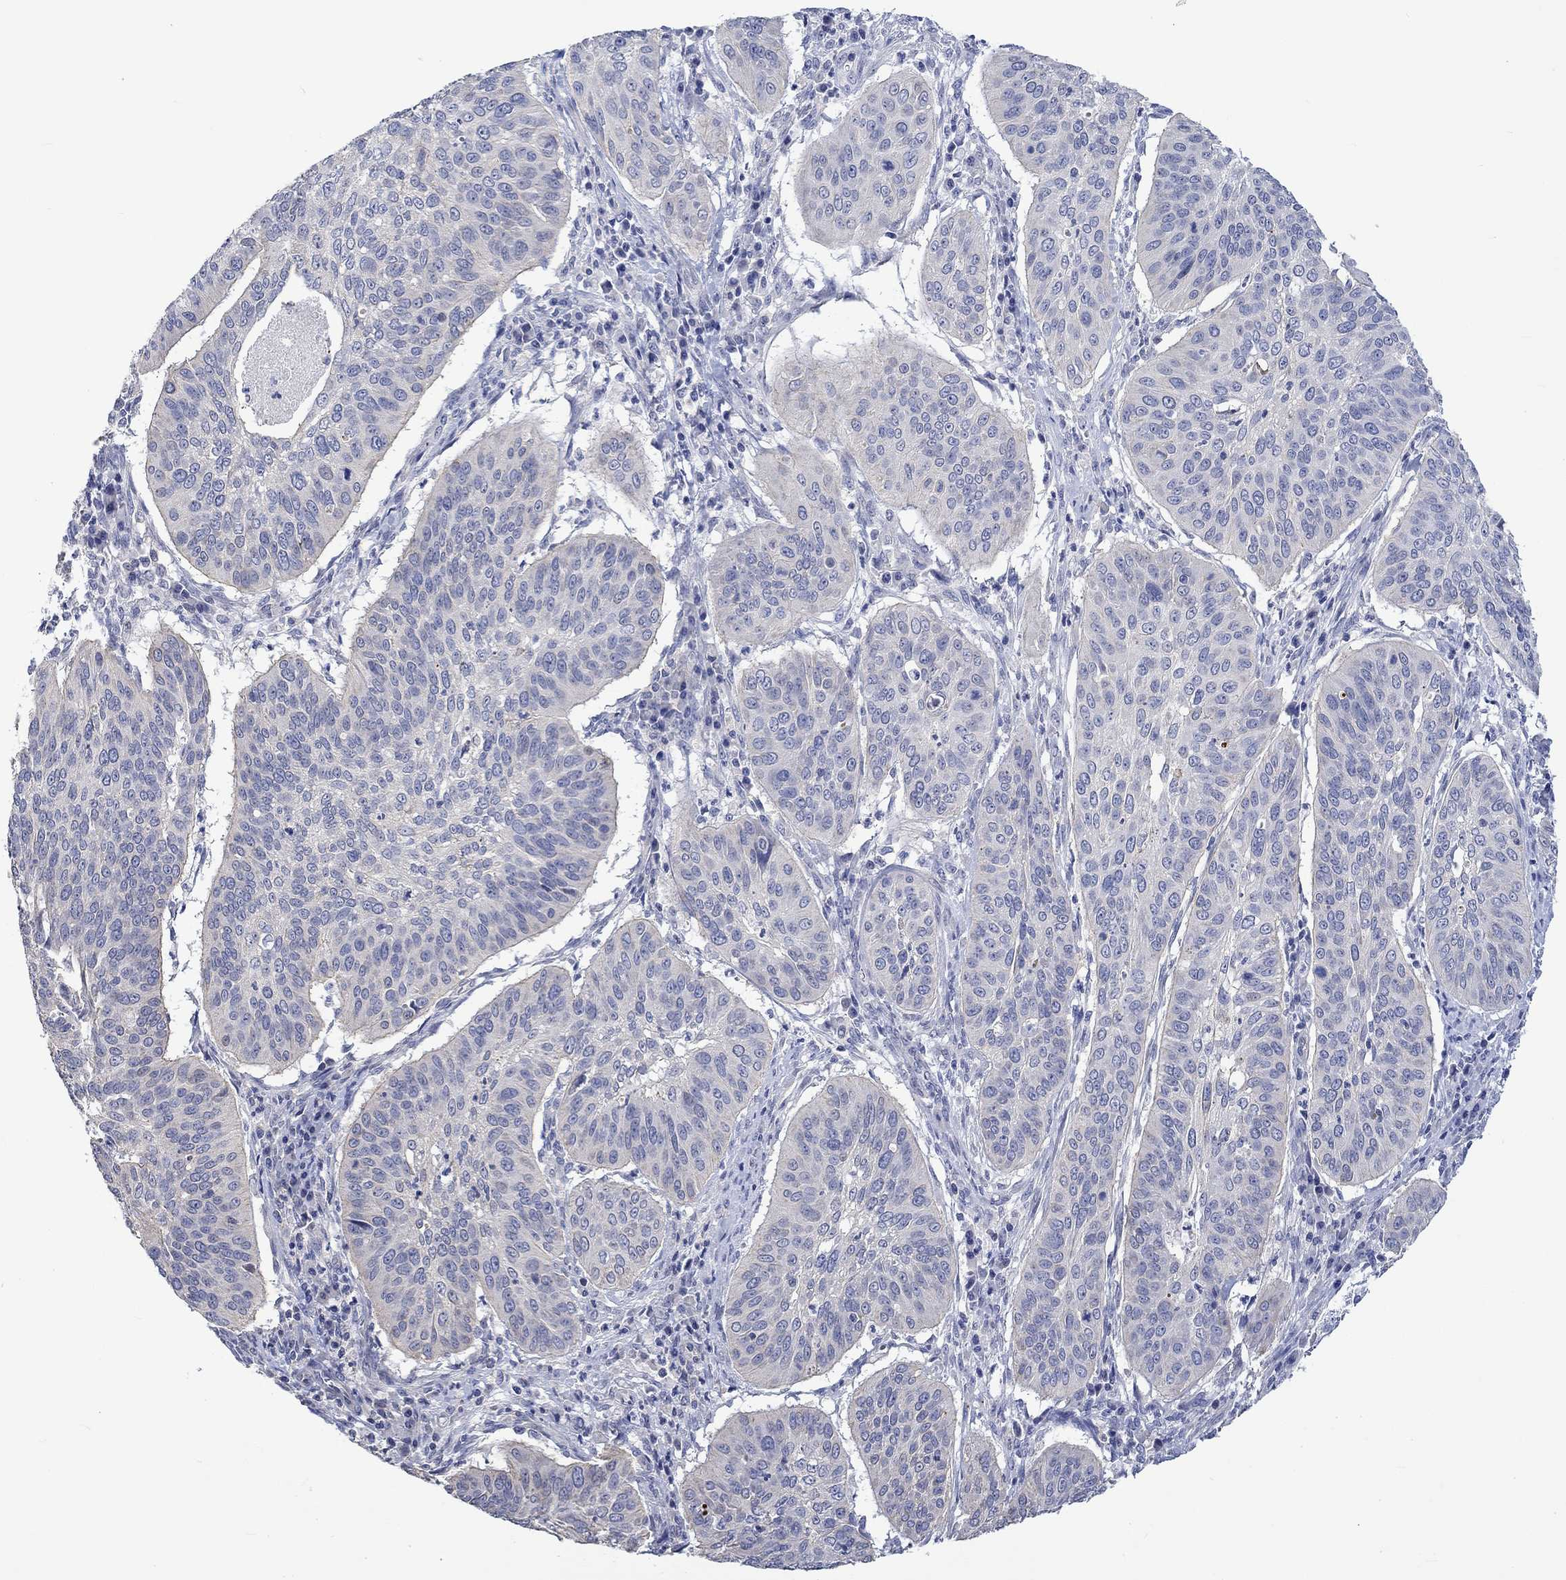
{"staining": {"intensity": "weak", "quantity": "<25%", "location": "cytoplasmic/membranous"}, "tissue": "cervical cancer", "cell_type": "Tumor cells", "image_type": "cancer", "snomed": [{"axis": "morphology", "description": "Normal tissue, NOS"}, {"axis": "morphology", "description": "Squamous cell carcinoma, NOS"}, {"axis": "topography", "description": "Cervix"}], "caption": "Protein analysis of squamous cell carcinoma (cervical) demonstrates no significant staining in tumor cells.", "gene": "AGRP", "patient": {"sex": "female", "age": 39}}